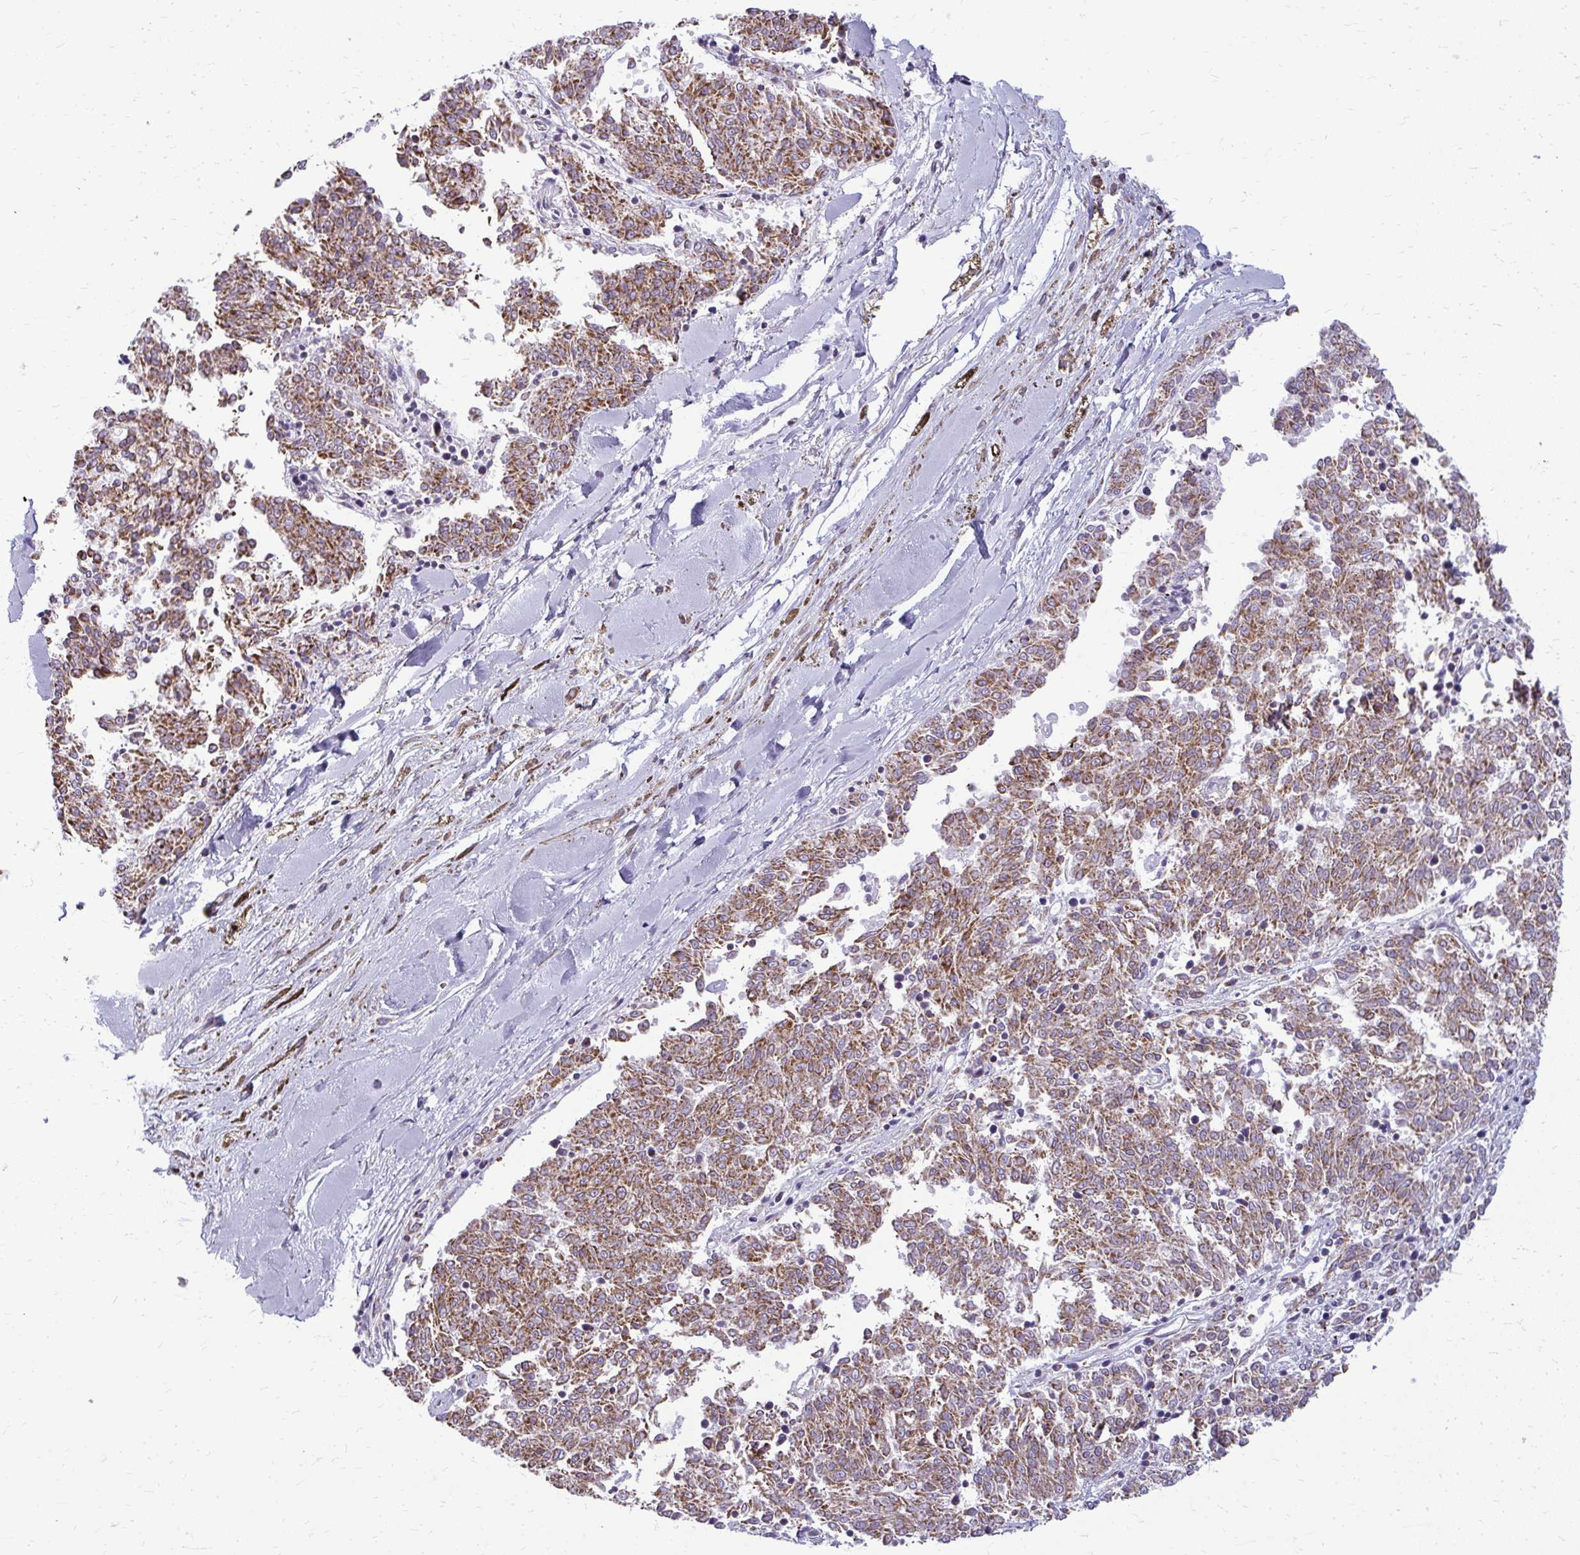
{"staining": {"intensity": "moderate", "quantity": ">75%", "location": "cytoplasmic/membranous"}, "tissue": "melanoma", "cell_type": "Tumor cells", "image_type": "cancer", "snomed": [{"axis": "morphology", "description": "Malignant melanoma, NOS"}, {"axis": "topography", "description": "Skin"}], "caption": "This is an image of immunohistochemistry staining of malignant melanoma, which shows moderate positivity in the cytoplasmic/membranous of tumor cells.", "gene": "IFIT1", "patient": {"sex": "female", "age": 72}}